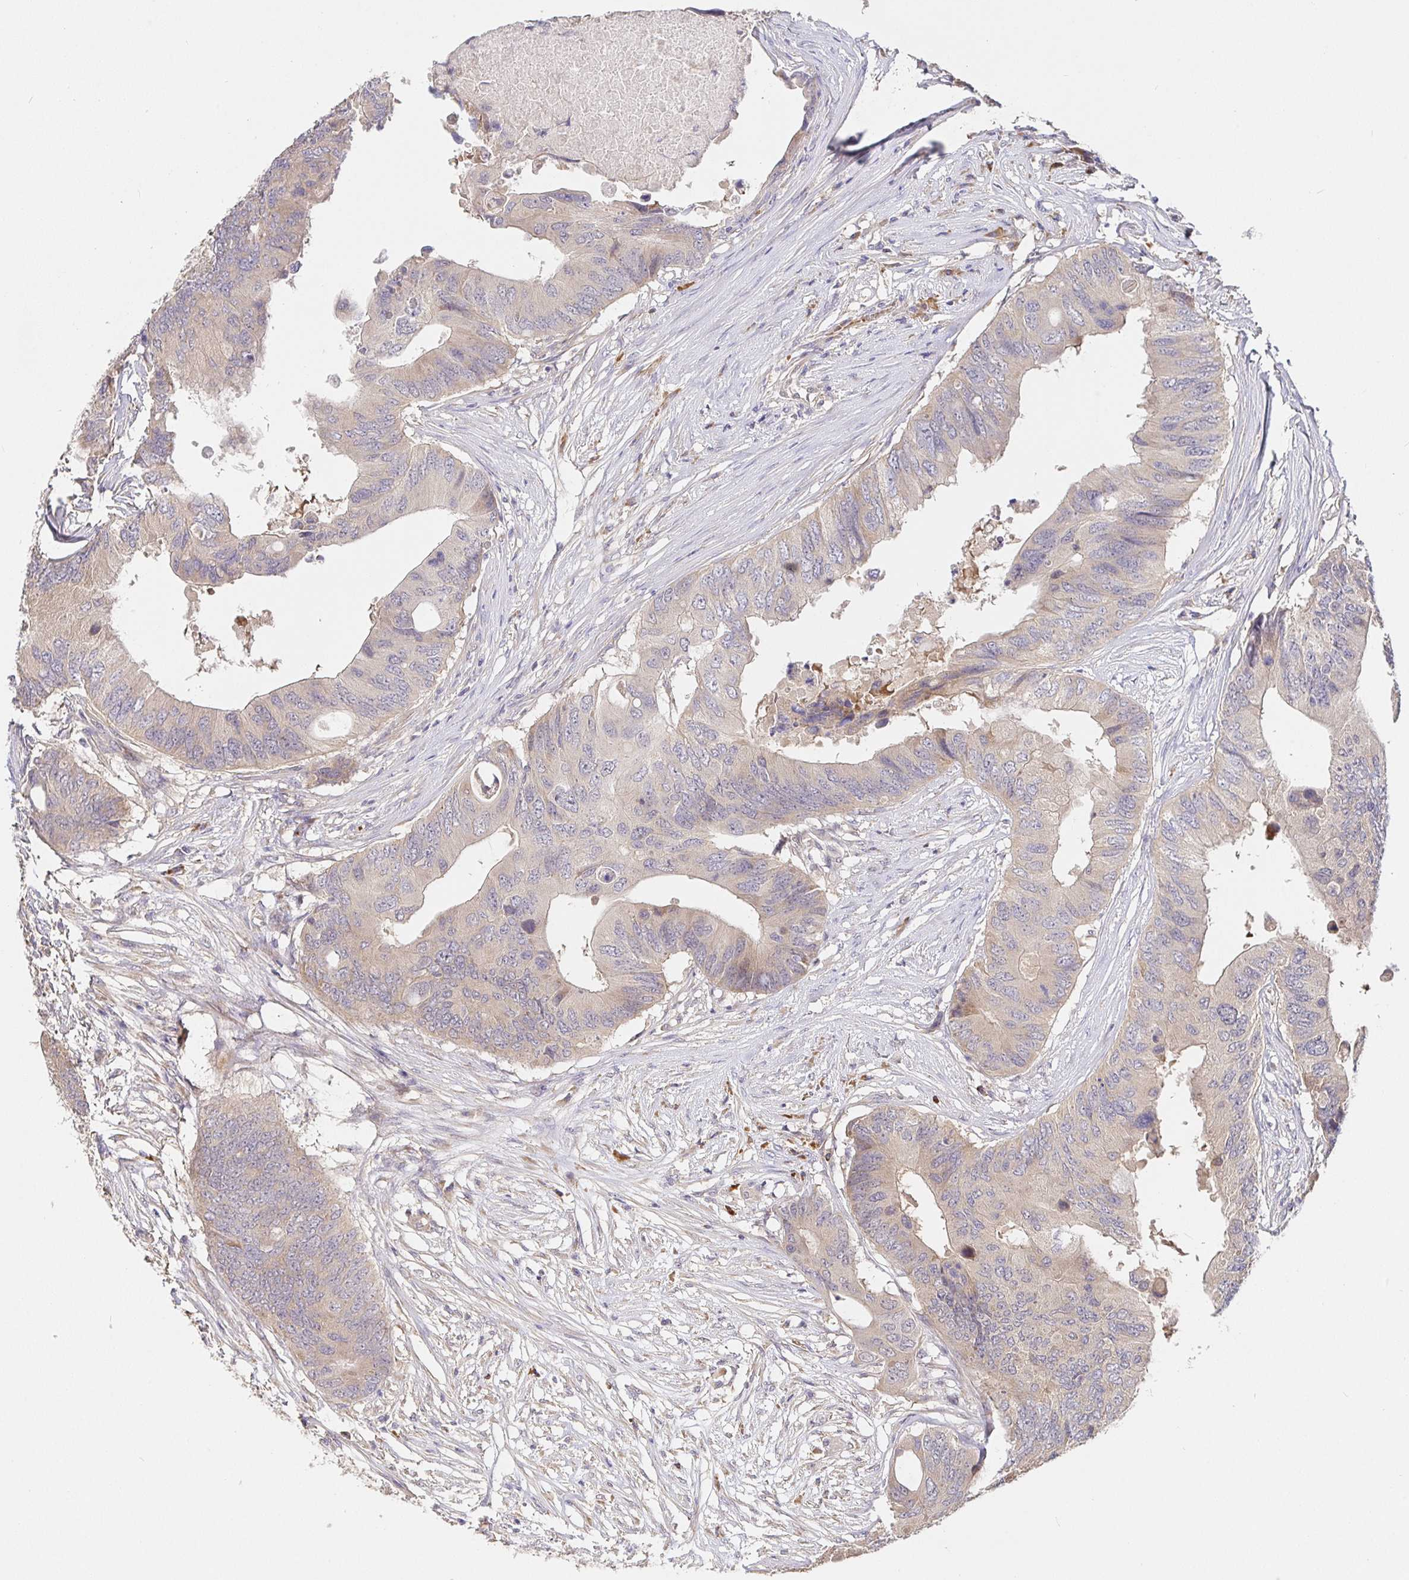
{"staining": {"intensity": "weak", "quantity": "25%-75%", "location": "cytoplasmic/membranous"}, "tissue": "colorectal cancer", "cell_type": "Tumor cells", "image_type": "cancer", "snomed": [{"axis": "morphology", "description": "Adenocarcinoma, NOS"}, {"axis": "topography", "description": "Colon"}], "caption": "Protein staining by IHC shows weak cytoplasmic/membranous expression in approximately 25%-75% of tumor cells in colorectal adenocarcinoma.", "gene": "ZDHHC11", "patient": {"sex": "male", "age": 71}}